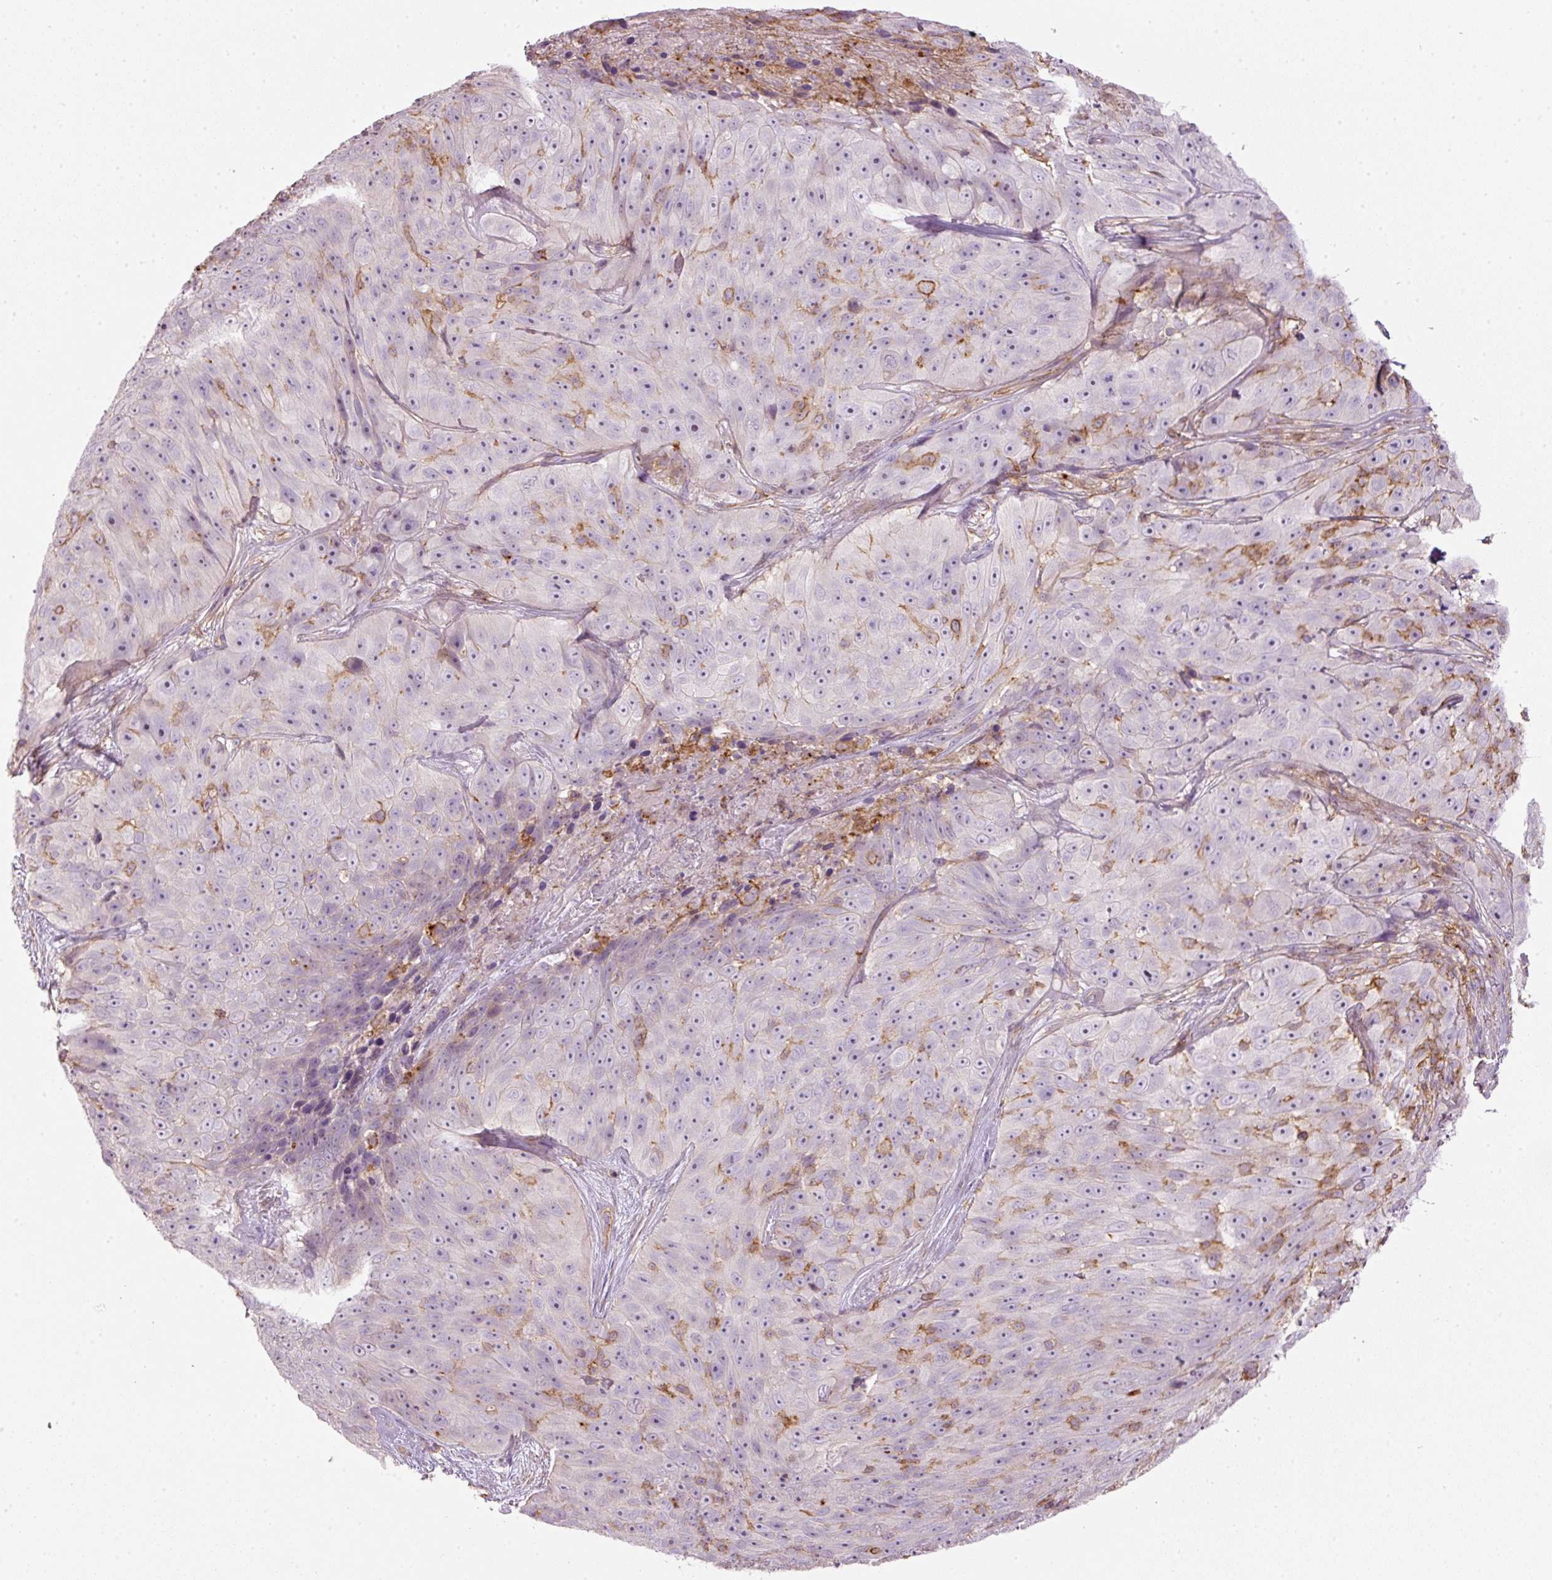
{"staining": {"intensity": "negative", "quantity": "none", "location": "none"}, "tissue": "skin cancer", "cell_type": "Tumor cells", "image_type": "cancer", "snomed": [{"axis": "morphology", "description": "Squamous cell carcinoma, NOS"}, {"axis": "topography", "description": "Skin"}], "caption": "Immunohistochemistry (IHC) photomicrograph of human skin cancer (squamous cell carcinoma) stained for a protein (brown), which shows no positivity in tumor cells. The staining was performed using DAB (3,3'-diaminobenzidine) to visualize the protein expression in brown, while the nuclei were stained in blue with hematoxylin (Magnification: 20x).", "gene": "SIPA1", "patient": {"sex": "female", "age": 87}}